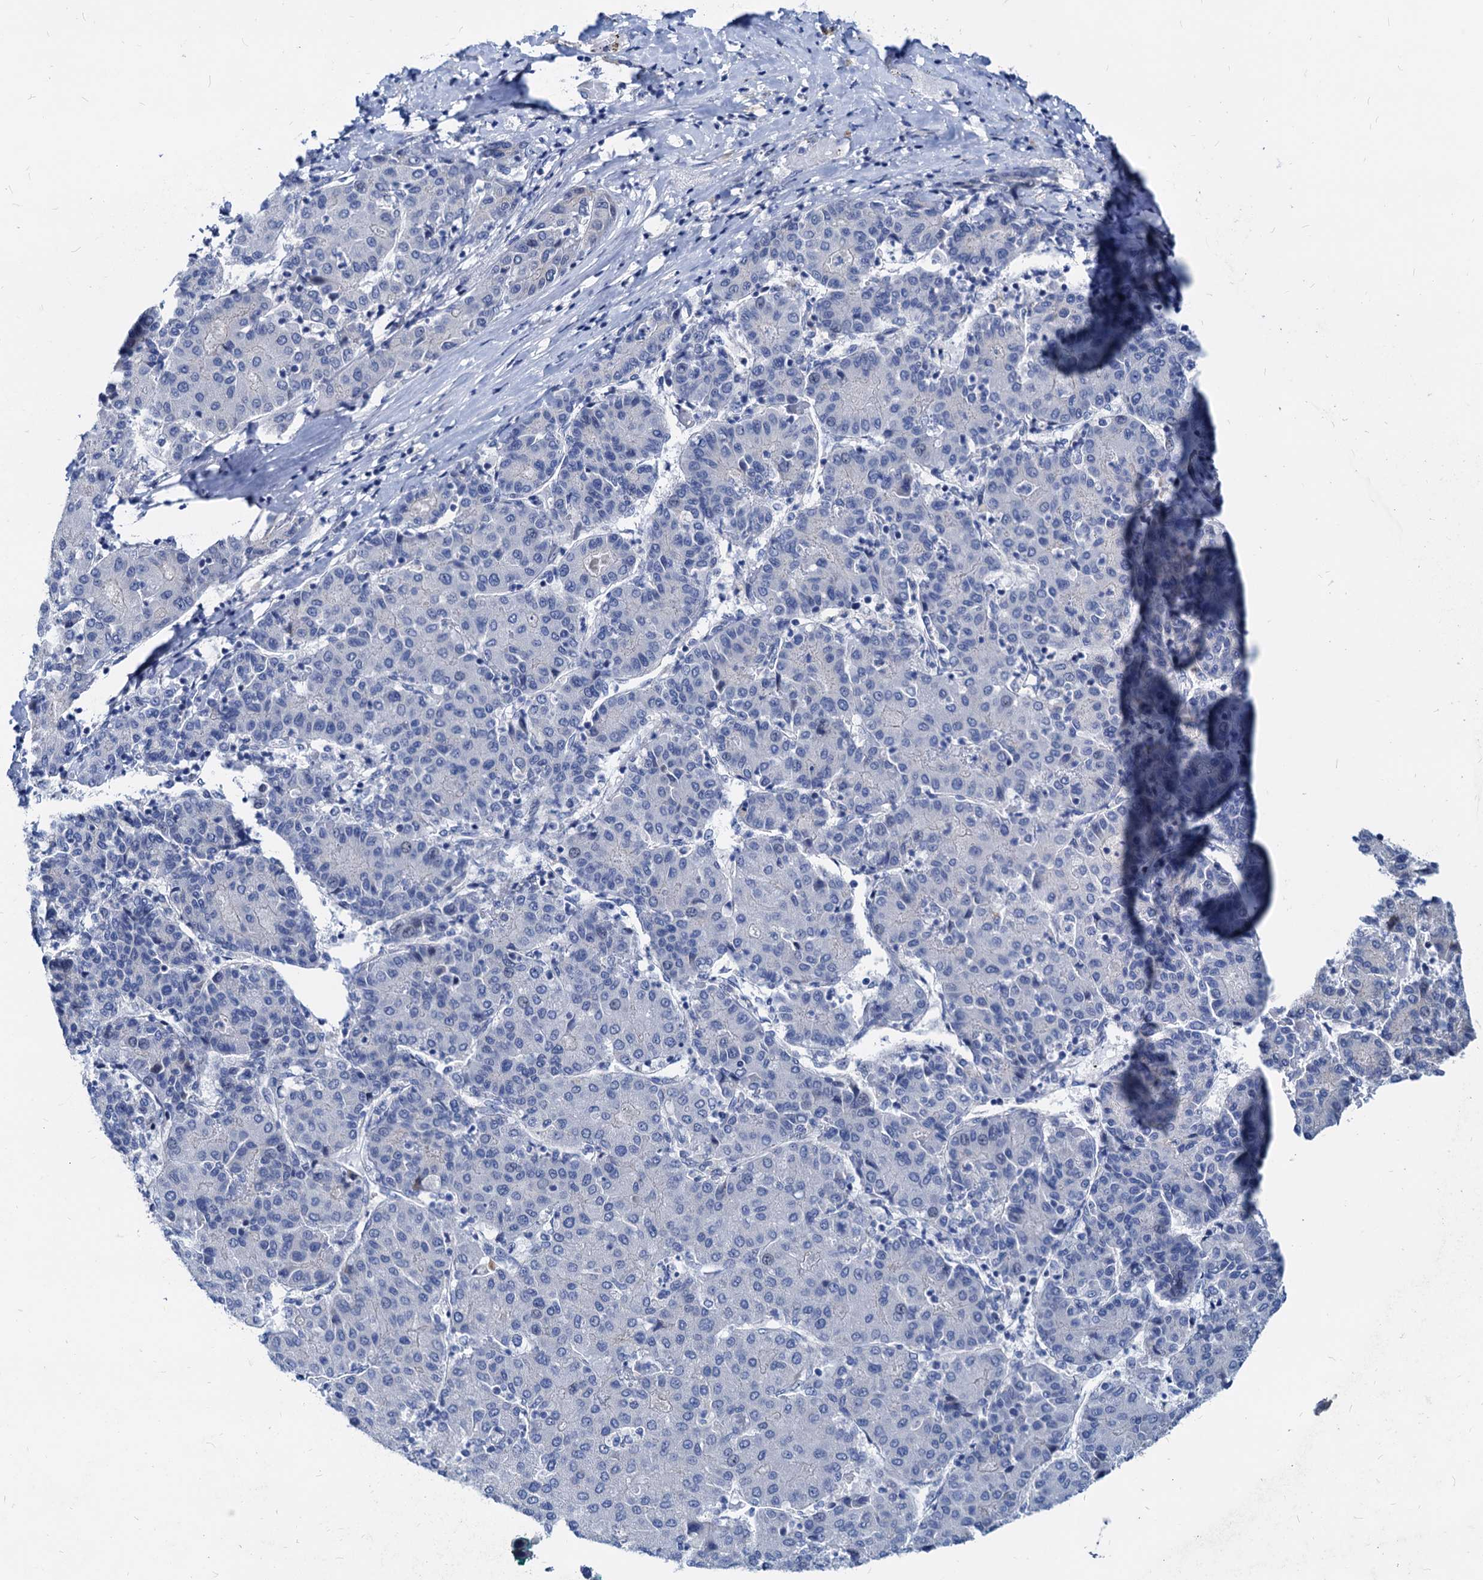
{"staining": {"intensity": "negative", "quantity": "none", "location": "none"}, "tissue": "liver cancer", "cell_type": "Tumor cells", "image_type": "cancer", "snomed": [{"axis": "morphology", "description": "Carcinoma, Hepatocellular, NOS"}, {"axis": "topography", "description": "Liver"}], "caption": "The image shows no significant expression in tumor cells of liver hepatocellular carcinoma.", "gene": "HSF2", "patient": {"sex": "male", "age": 65}}